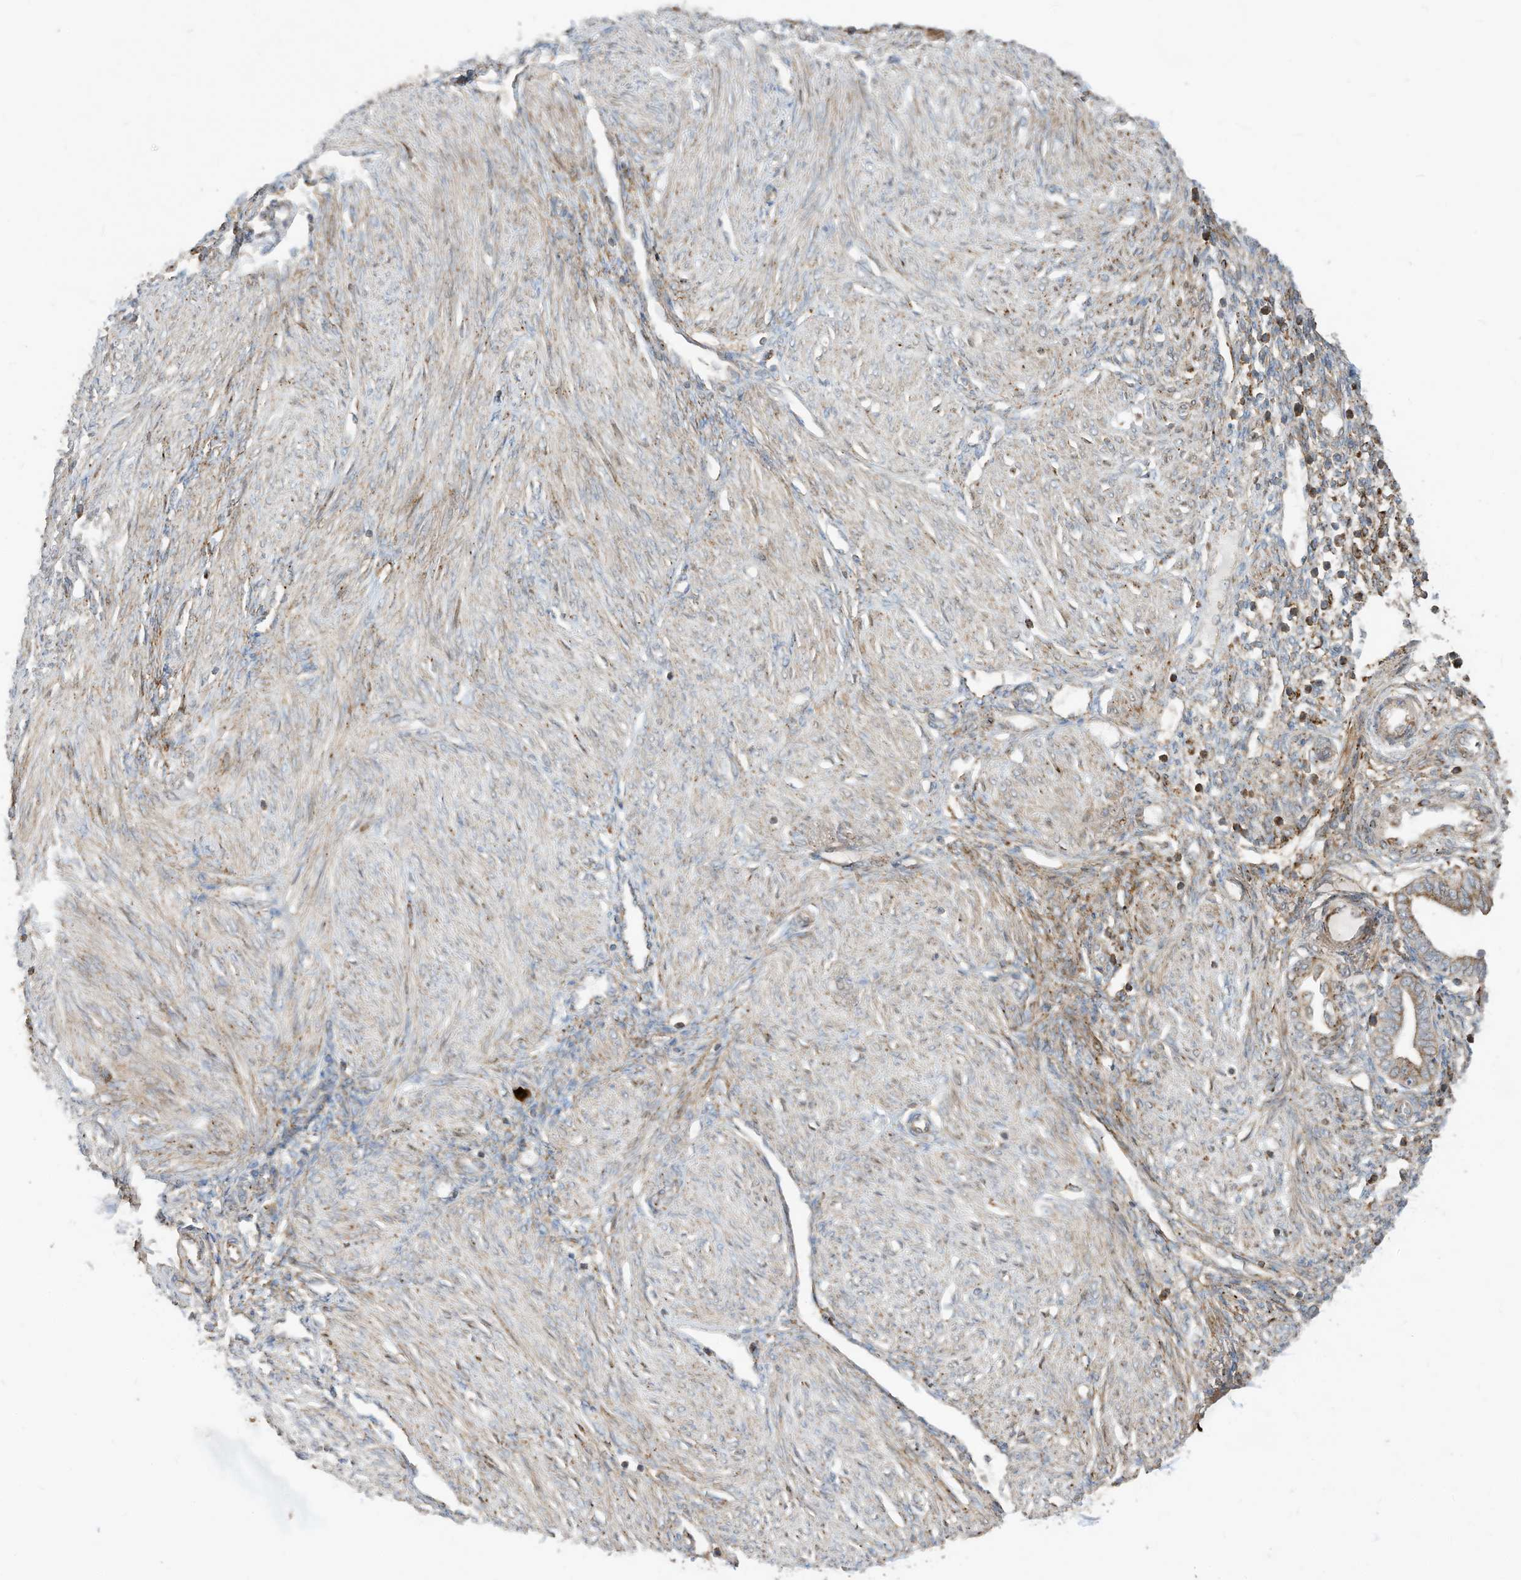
{"staining": {"intensity": "weak", "quantity": ">75%", "location": "cytoplasmic/membranous"}, "tissue": "endometrium", "cell_type": "Cells in endometrial stroma", "image_type": "normal", "snomed": [{"axis": "morphology", "description": "Normal tissue, NOS"}, {"axis": "topography", "description": "Endometrium"}], "caption": "This photomicrograph shows immunohistochemistry staining of unremarkable human endometrium, with low weak cytoplasmic/membranous expression in about >75% of cells in endometrial stroma.", "gene": "TRNAU1AP", "patient": {"sex": "female", "age": 53}}